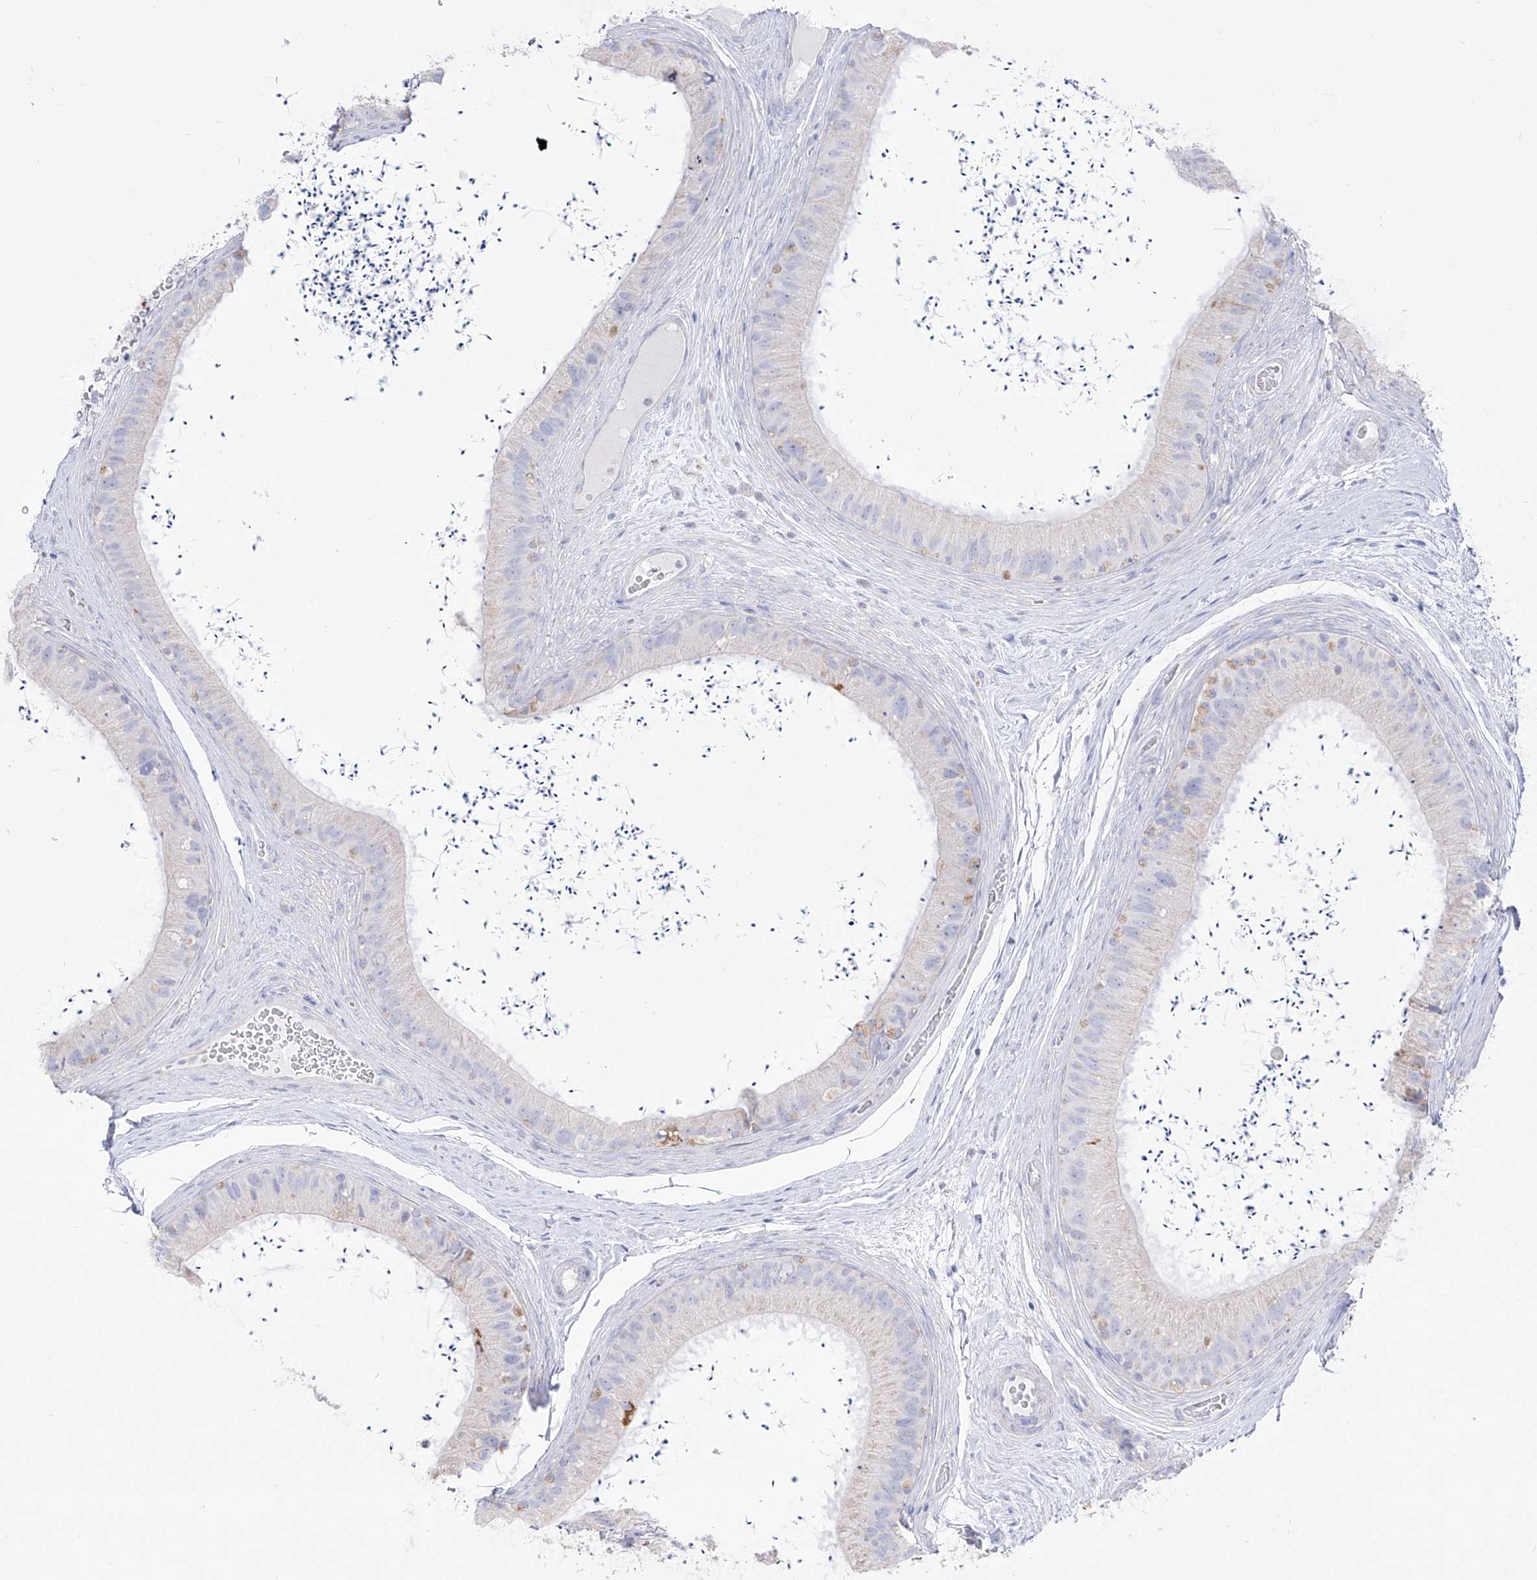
{"staining": {"intensity": "weak", "quantity": "<25%", "location": "cytoplasmic/membranous"}, "tissue": "epididymis", "cell_type": "Glandular cells", "image_type": "normal", "snomed": [{"axis": "morphology", "description": "Normal tissue, NOS"}, {"axis": "topography", "description": "Epididymis, spermatic cord, NOS"}], "caption": "Immunohistochemical staining of benign human epididymis exhibits no significant staining in glandular cells.", "gene": "RCHY1", "patient": {"sex": "male", "age": 50}}